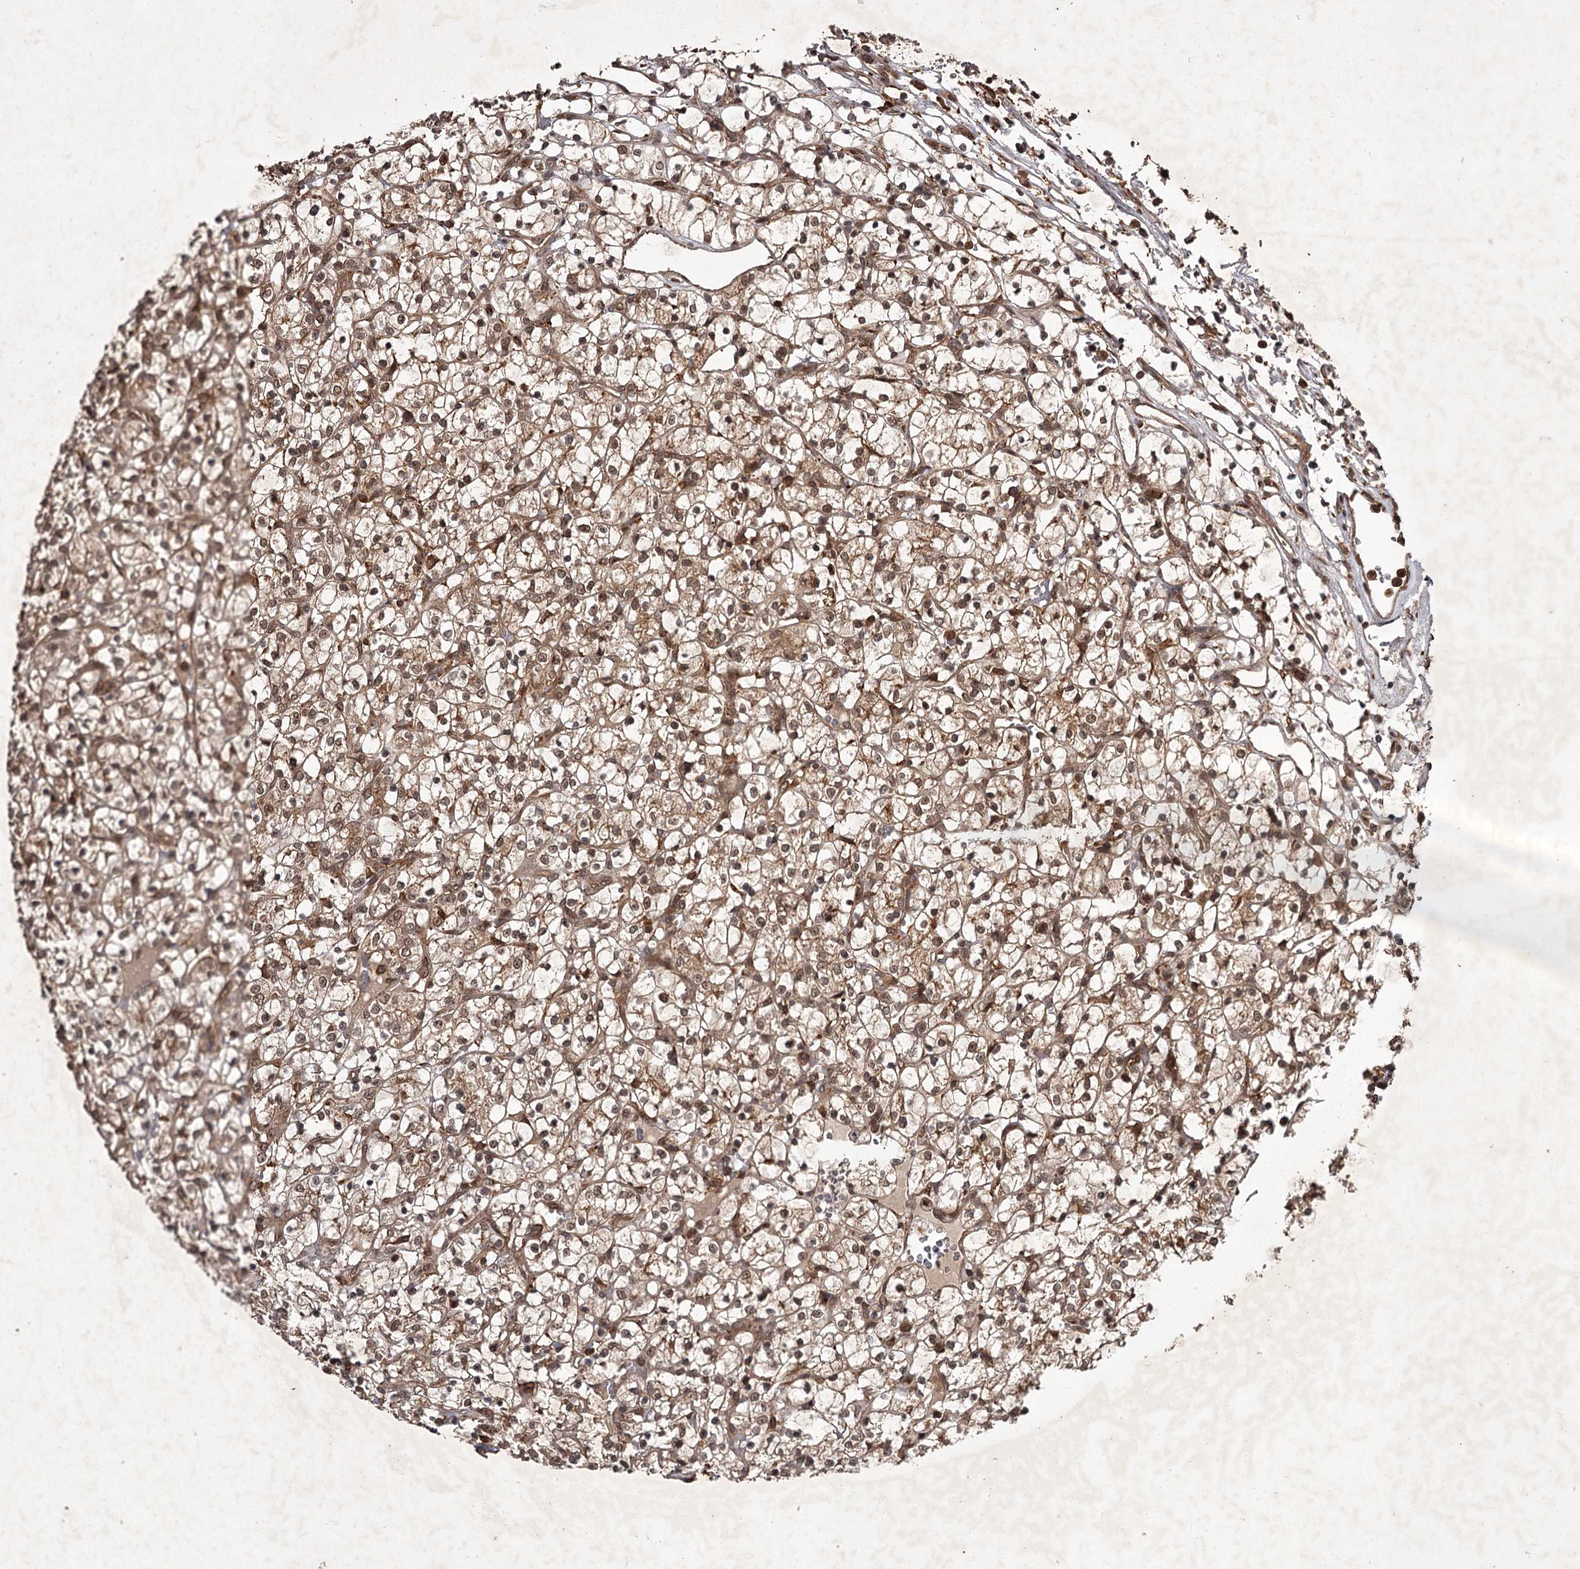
{"staining": {"intensity": "moderate", "quantity": ">75%", "location": "cytoplasmic/membranous,nuclear"}, "tissue": "renal cancer", "cell_type": "Tumor cells", "image_type": "cancer", "snomed": [{"axis": "morphology", "description": "Adenocarcinoma, NOS"}, {"axis": "topography", "description": "Kidney"}], "caption": "Immunohistochemical staining of human renal cancer displays medium levels of moderate cytoplasmic/membranous and nuclear protein positivity in about >75% of tumor cells.", "gene": "TBC1D23", "patient": {"sex": "female", "age": 69}}